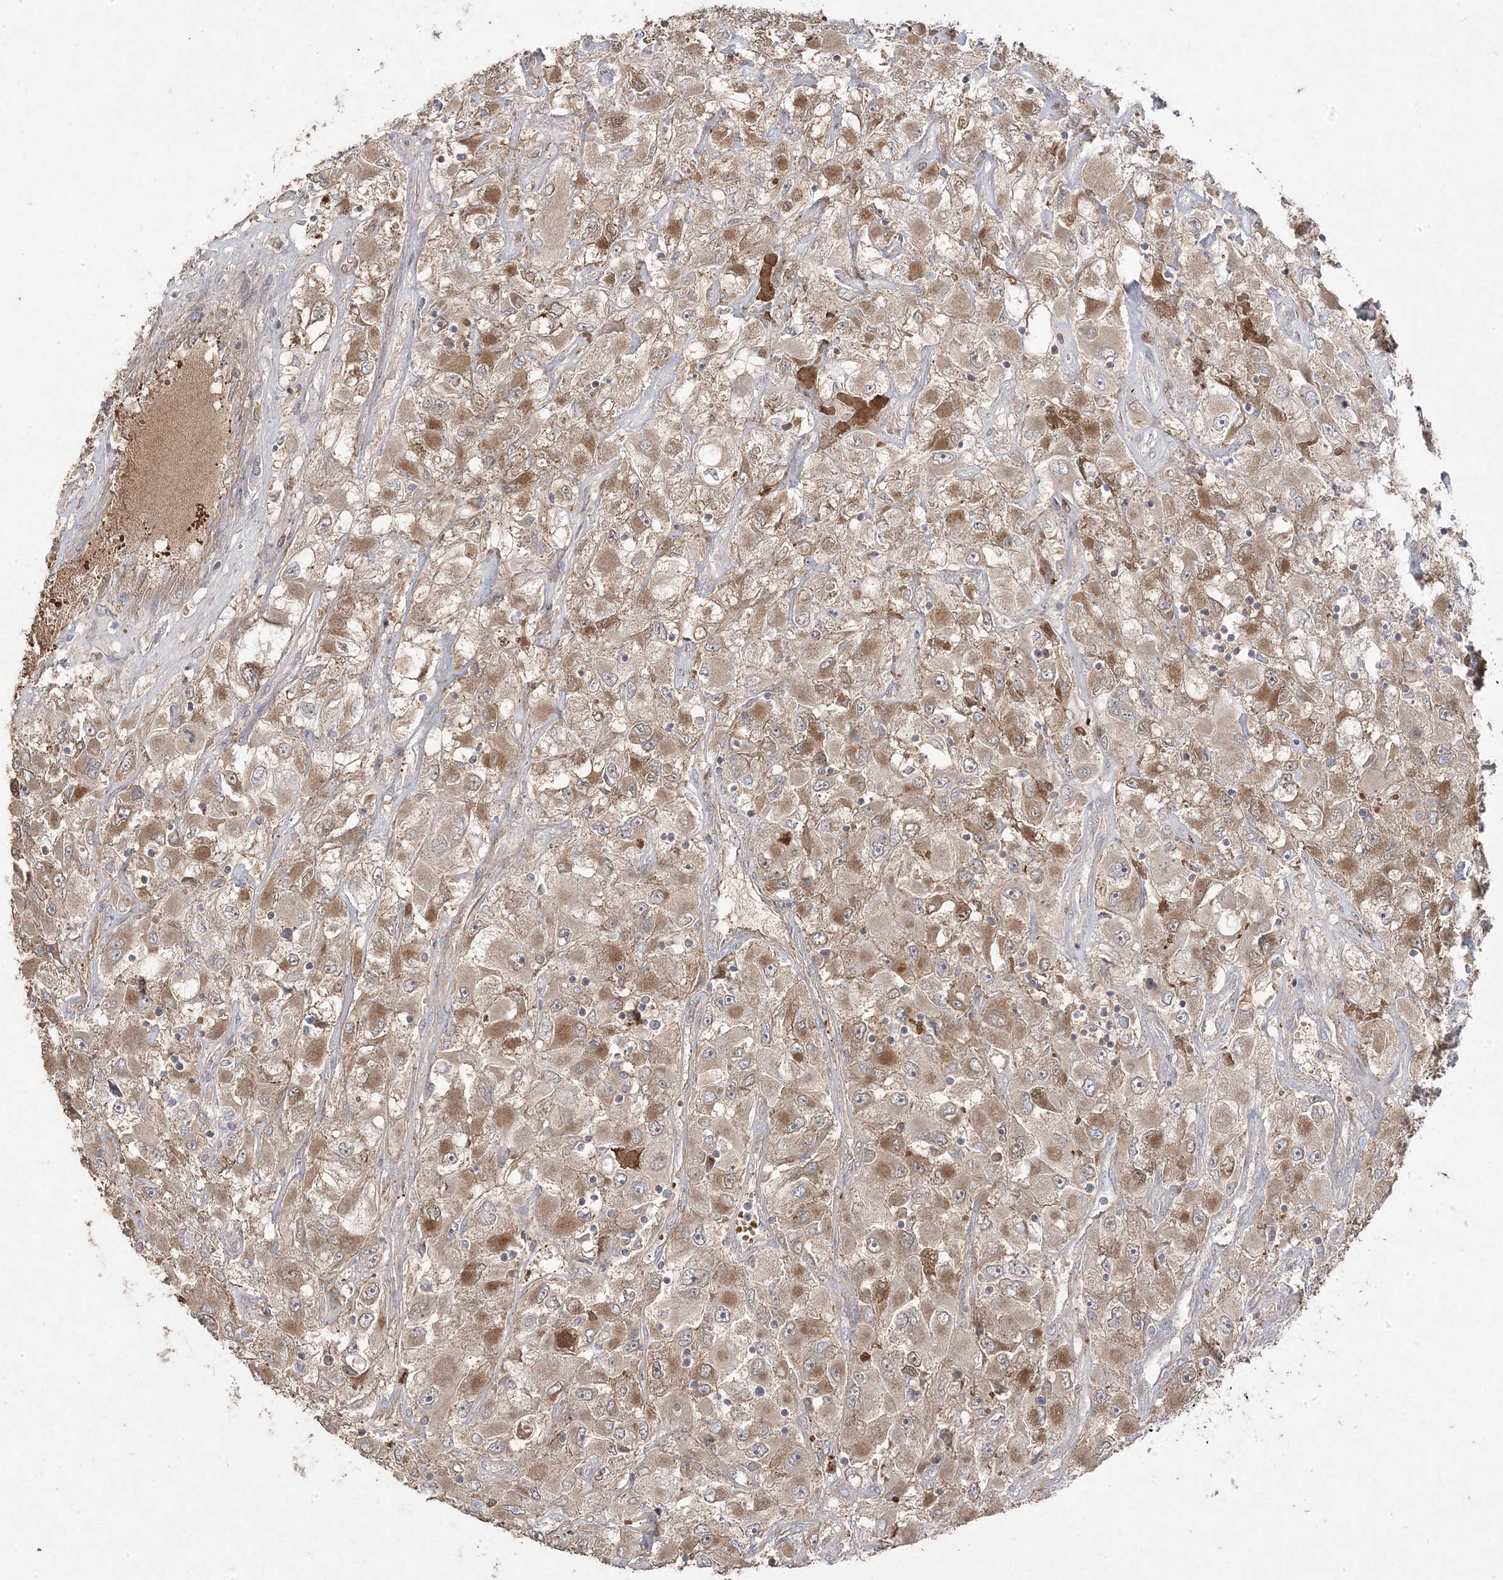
{"staining": {"intensity": "moderate", "quantity": ">75%", "location": "cytoplasmic/membranous"}, "tissue": "renal cancer", "cell_type": "Tumor cells", "image_type": "cancer", "snomed": [{"axis": "morphology", "description": "Adenocarcinoma, NOS"}, {"axis": "topography", "description": "Kidney"}], "caption": "Immunohistochemistry (IHC) of renal cancer reveals medium levels of moderate cytoplasmic/membranous expression in approximately >75% of tumor cells.", "gene": "PPOX", "patient": {"sex": "female", "age": 52}}